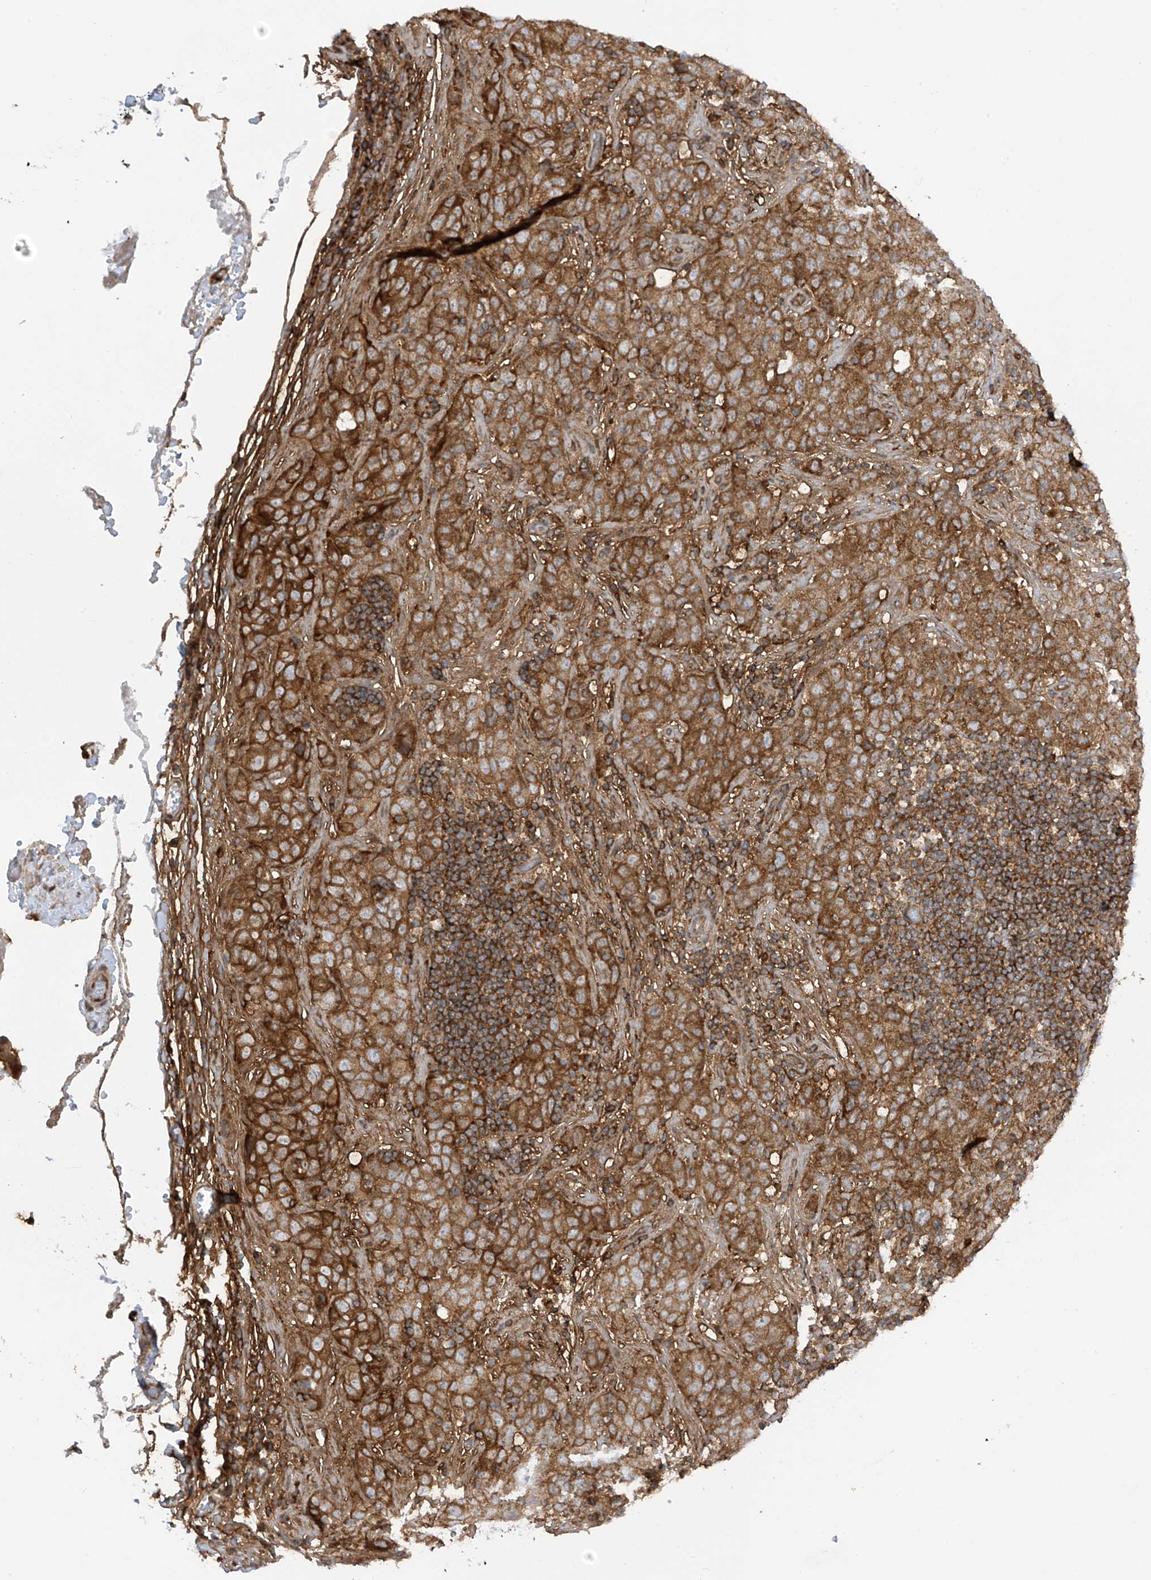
{"staining": {"intensity": "strong", "quantity": ">75%", "location": "cytoplasmic/membranous"}, "tissue": "stomach cancer", "cell_type": "Tumor cells", "image_type": "cancer", "snomed": [{"axis": "morphology", "description": "Normal tissue, NOS"}, {"axis": "morphology", "description": "Adenocarcinoma, NOS"}, {"axis": "topography", "description": "Lymph node"}, {"axis": "topography", "description": "Stomach"}], "caption": "IHC histopathology image of neoplastic tissue: stomach adenocarcinoma stained using IHC shows high levels of strong protein expression localized specifically in the cytoplasmic/membranous of tumor cells, appearing as a cytoplasmic/membranous brown color.", "gene": "REPS1", "patient": {"sex": "male", "age": 48}}